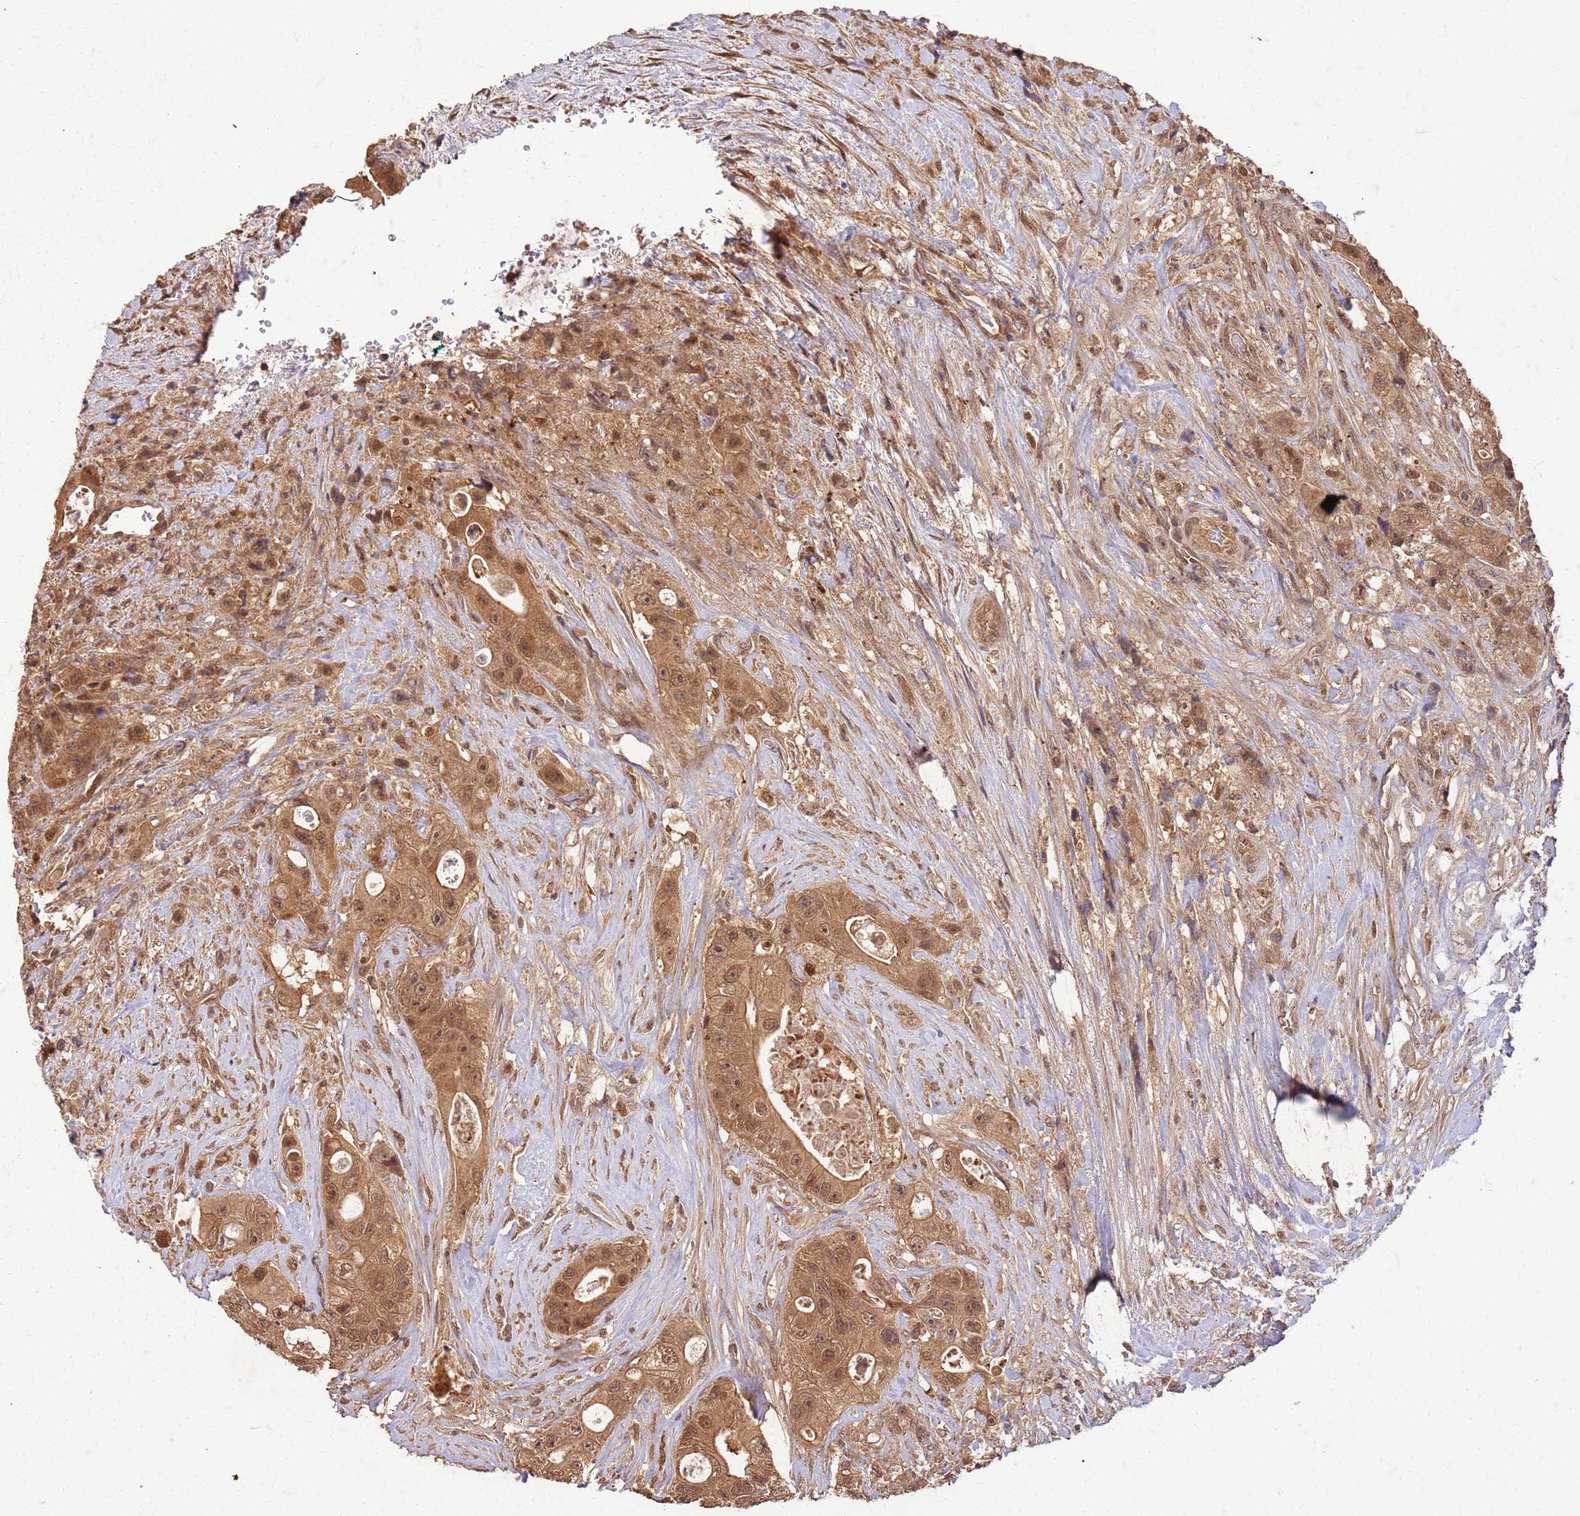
{"staining": {"intensity": "moderate", "quantity": ">75%", "location": "cytoplasmic/membranous,nuclear"}, "tissue": "colorectal cancer", "cell_type": "Tumor cells", "image_type": "cancer", "snomed": [{"axis": "morphology", "description": "Adenocarcinoma, NOS"}, {"axis": "topography", "description": "Colon"}], "caption": "Colorectal adenocarcinoma stained for a protein (brown) shows moderate cytoplasmic/membranous and nuclear positive expression in approximately >75% of tumor cells.", "gene": "UBE3A", "patient": {"sex": "female", "age": 46}}